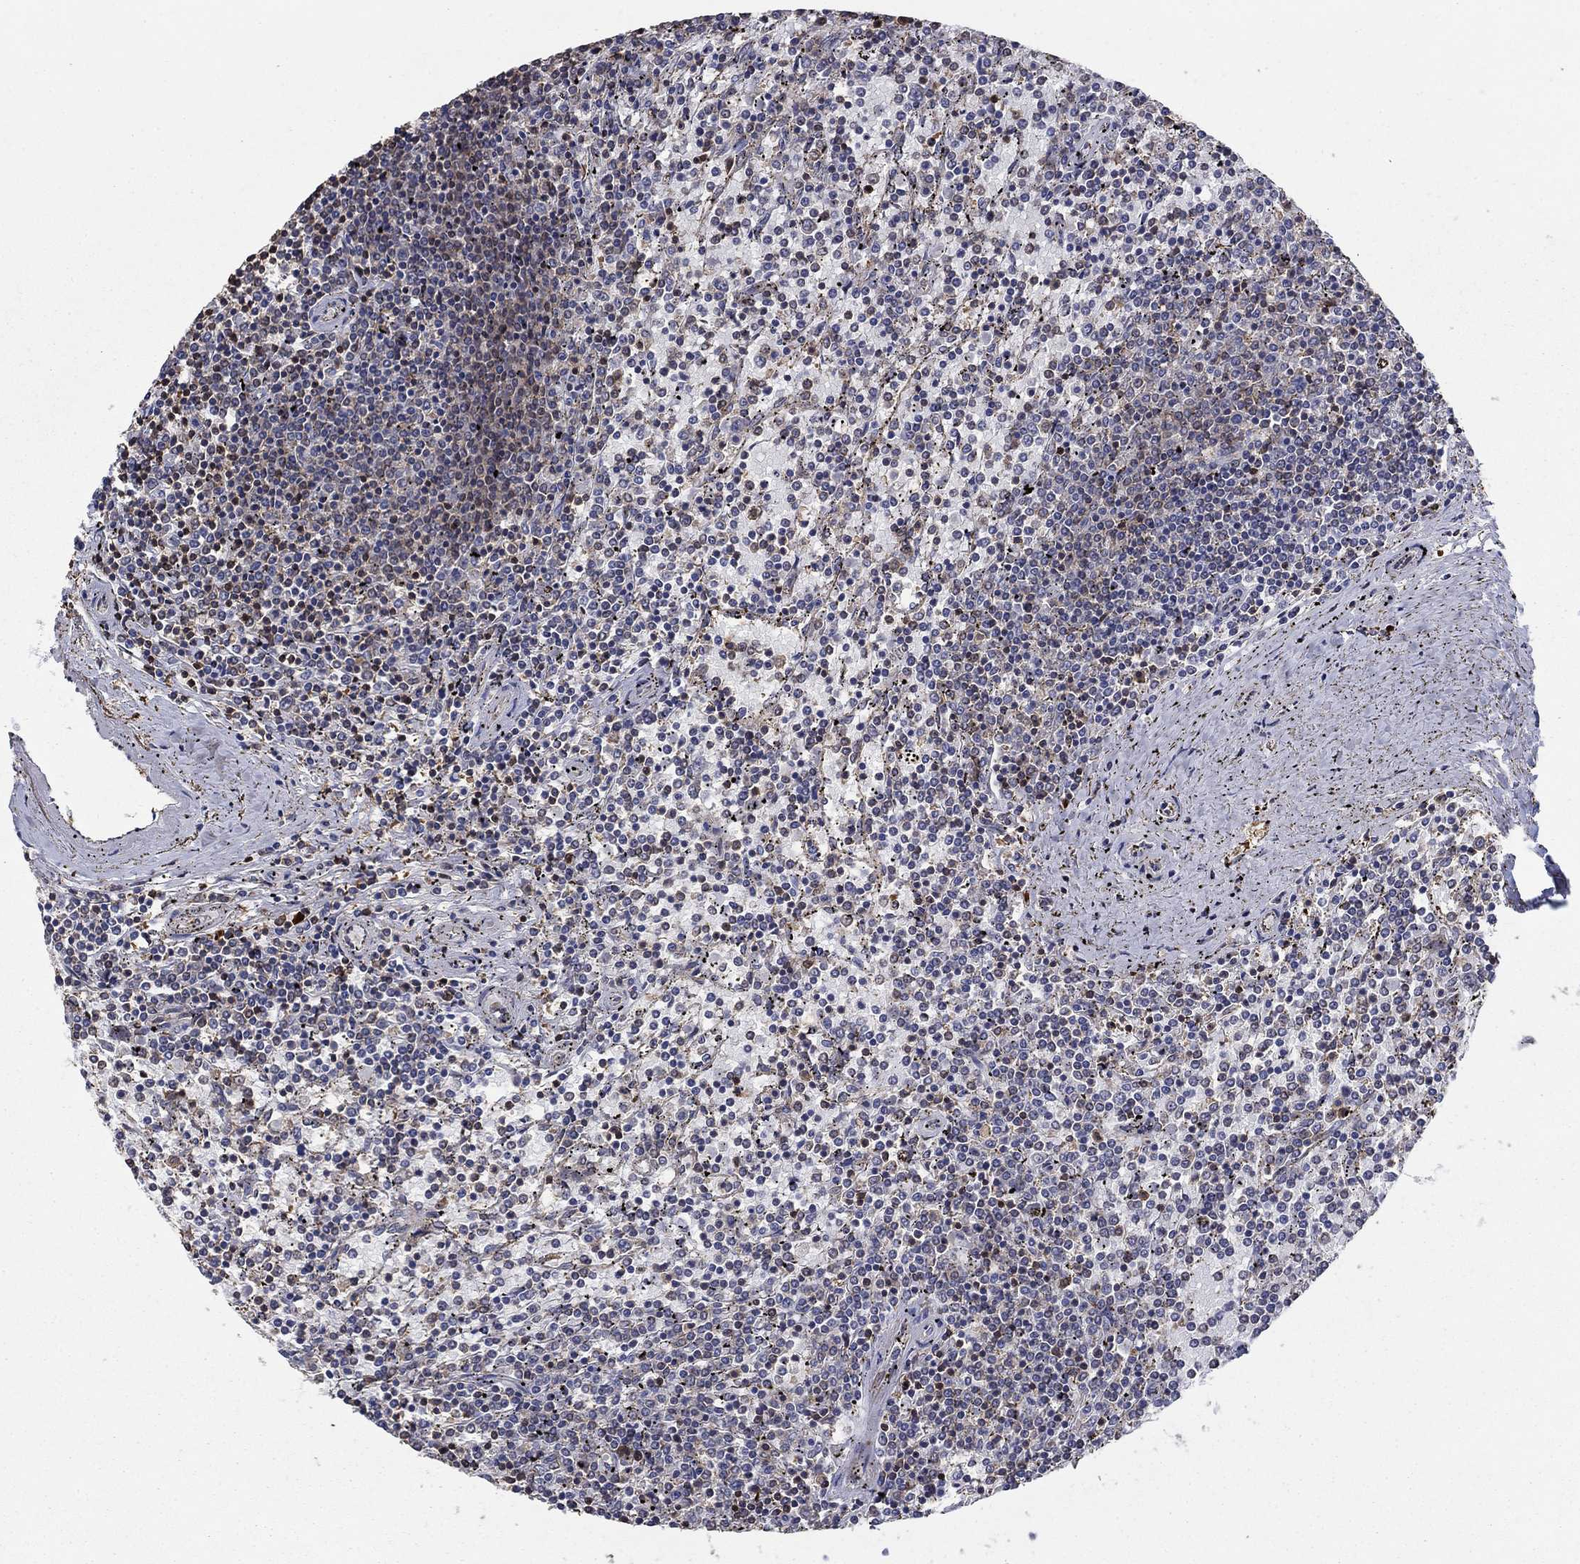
{"staining": {"intensity": "negative", "quantity": "none", "location": "none"}, "tissue": "lymphoma", "cell_type": "Tumor cells", "image_type": "cancer", "snomed": [{"axis": "morphology", "description": "Malignant lymphoma, non-Hodgkin's type, Low grade"}, {"axis": "topography", "description": "Spleen"}], "caption": "A high-resolution image shows IHC staining of low-grade malignant lymphoma, non-Hodgkin's type, which exhibits no significant staining in tumor cells.", "gene": "DVL1", "patient": {"sex": "female", "age": 77}}